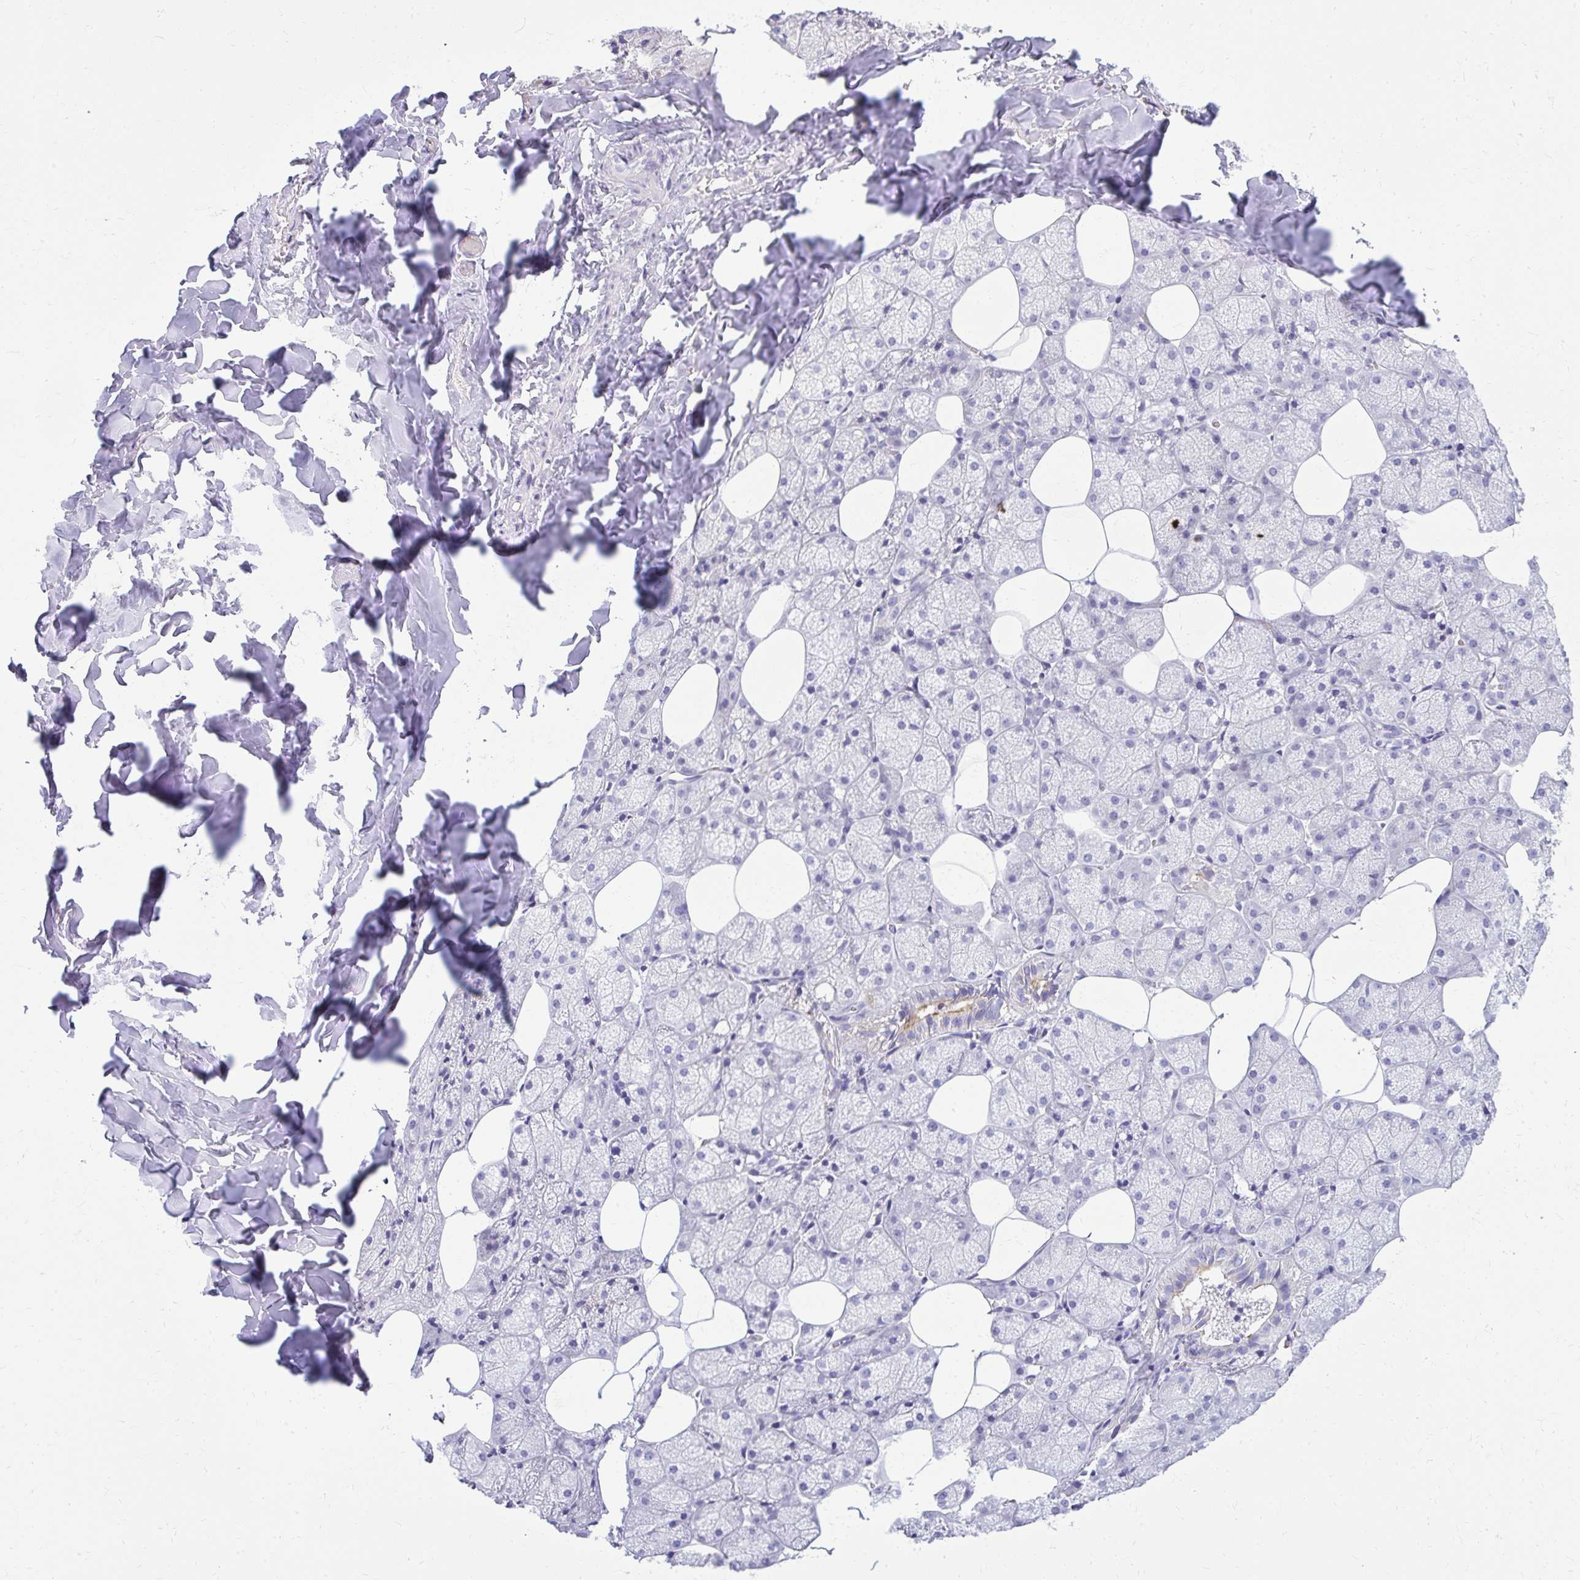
{"staining": {"intensity": "moderate", "quantity": "<25%", "location": "cytoplasmic/membranous"}, "tissue": "salivary gland", "cell_type": "Glandular cells", "image_type": "normal", "snomed": [{"axis": "morphology", "description": "Normal tissue, NOS"}, {"axis": "topography", "description": "Salivary gland"}, {"axis": "topography", "description": "Peripheral nerve tissue"}], "caption": "The immunohistochemical stain shows moderate cytoplasmic/membranous expression in glandular cells of unremarkable salivary gland. Ihc stains the protein of interest in brown and the nuclei are stained blue.", "gene": "PRAP1", "patient": {"sex": "male", "age": 38}}